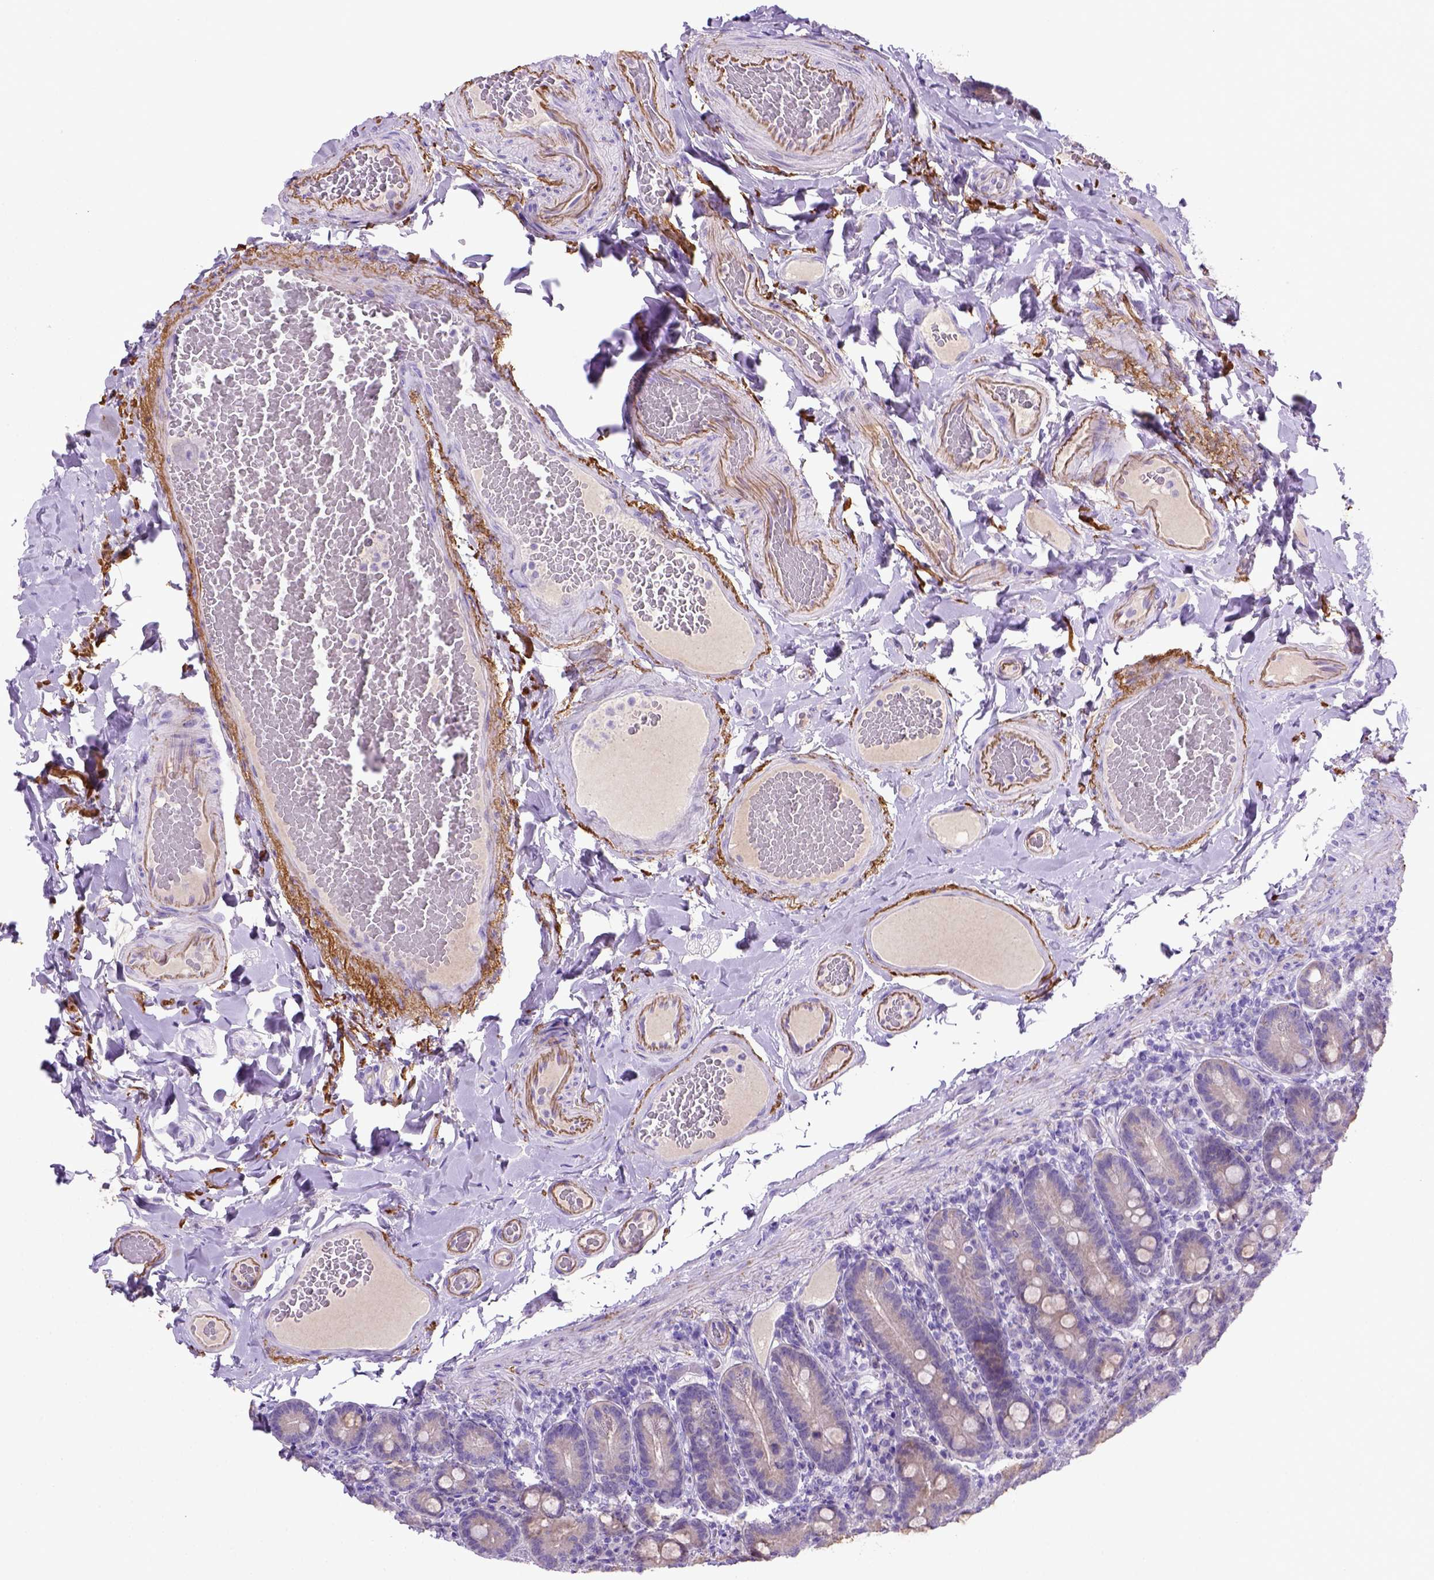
{"staining": {"intensity": "weak", "quantity": "25%-75%", "location": "cytoplasmic/membranous"}, "tissue": "duodenum", "cell_type": "Glandular cells", "image_type": "normal", "snomed": [{"axis": "morphology", "description": "Normal tissue, NOS"}, {"axis": "topography", "description": "Duodenum"}], "caption": "Protein positivity by IHC demonstrates weak cytoplasmic/membranous positivity in about 25%-75% of glandular cells in benign duodenum. Immunohistochemistry stains the protein in brown and the nuclei are stained blue.", "gene": "SIRPD", "patient": {"sex": "female", "age": 62}}